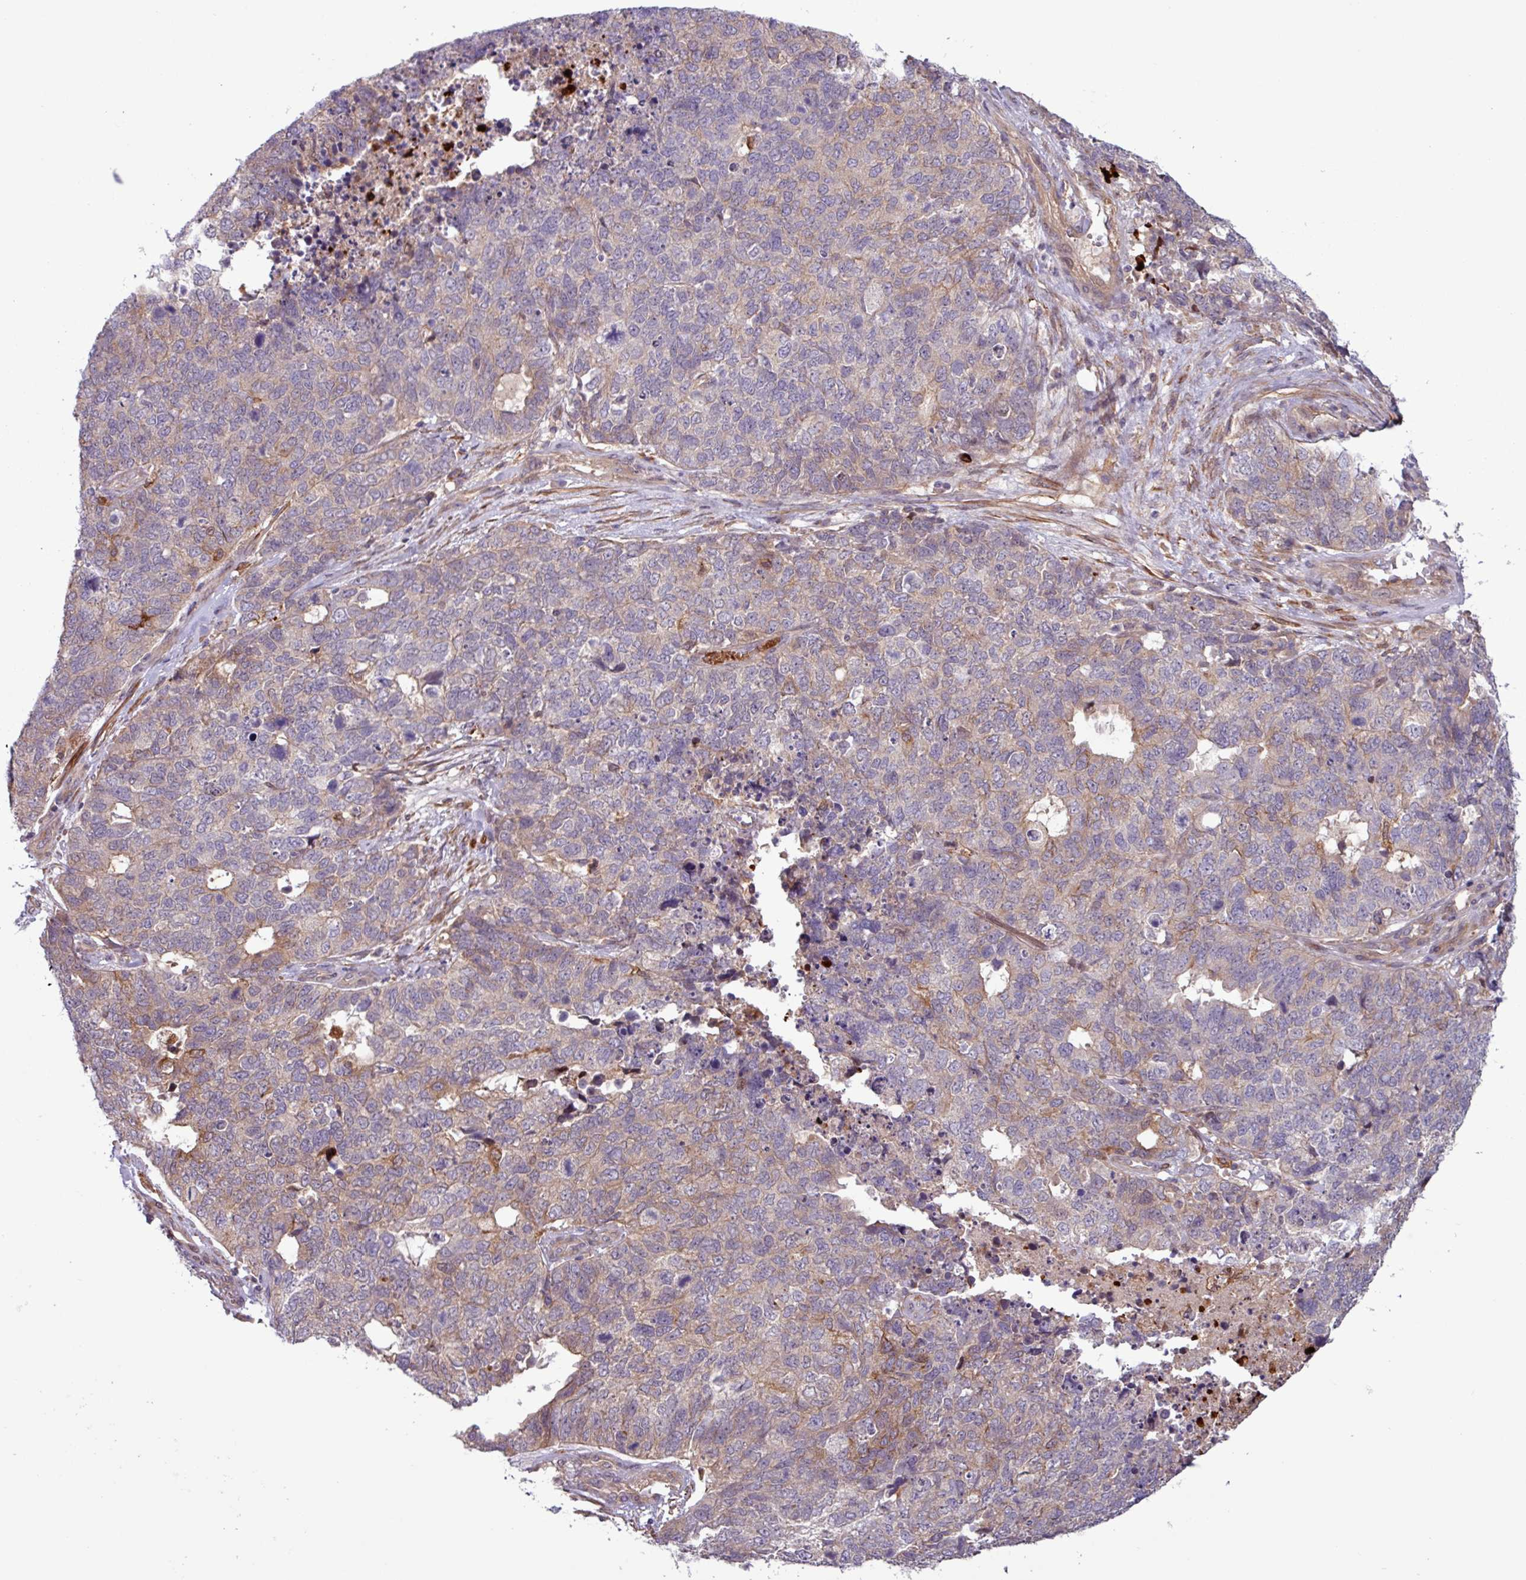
{"staining": {"intensity": "weak", "quantity": "<25%", "location": "cytoplasmic/membranous"}, "tissue": "cervical cancer", "cell_type": "Tumor cells", "image_type": "cancer", "snomed": [{"axis": "morphology", "description": "Squamous cell carcinoma, NOS"}, {"axis": "topography", "description": "Cervix"}], "caption": "Immunohistochemistry (IHC) of cervical squamous cell carcinoma displays no positivity in tumor cells.", "gene": "PCED1A", "patient": {"sex": "female", "age": 63}}